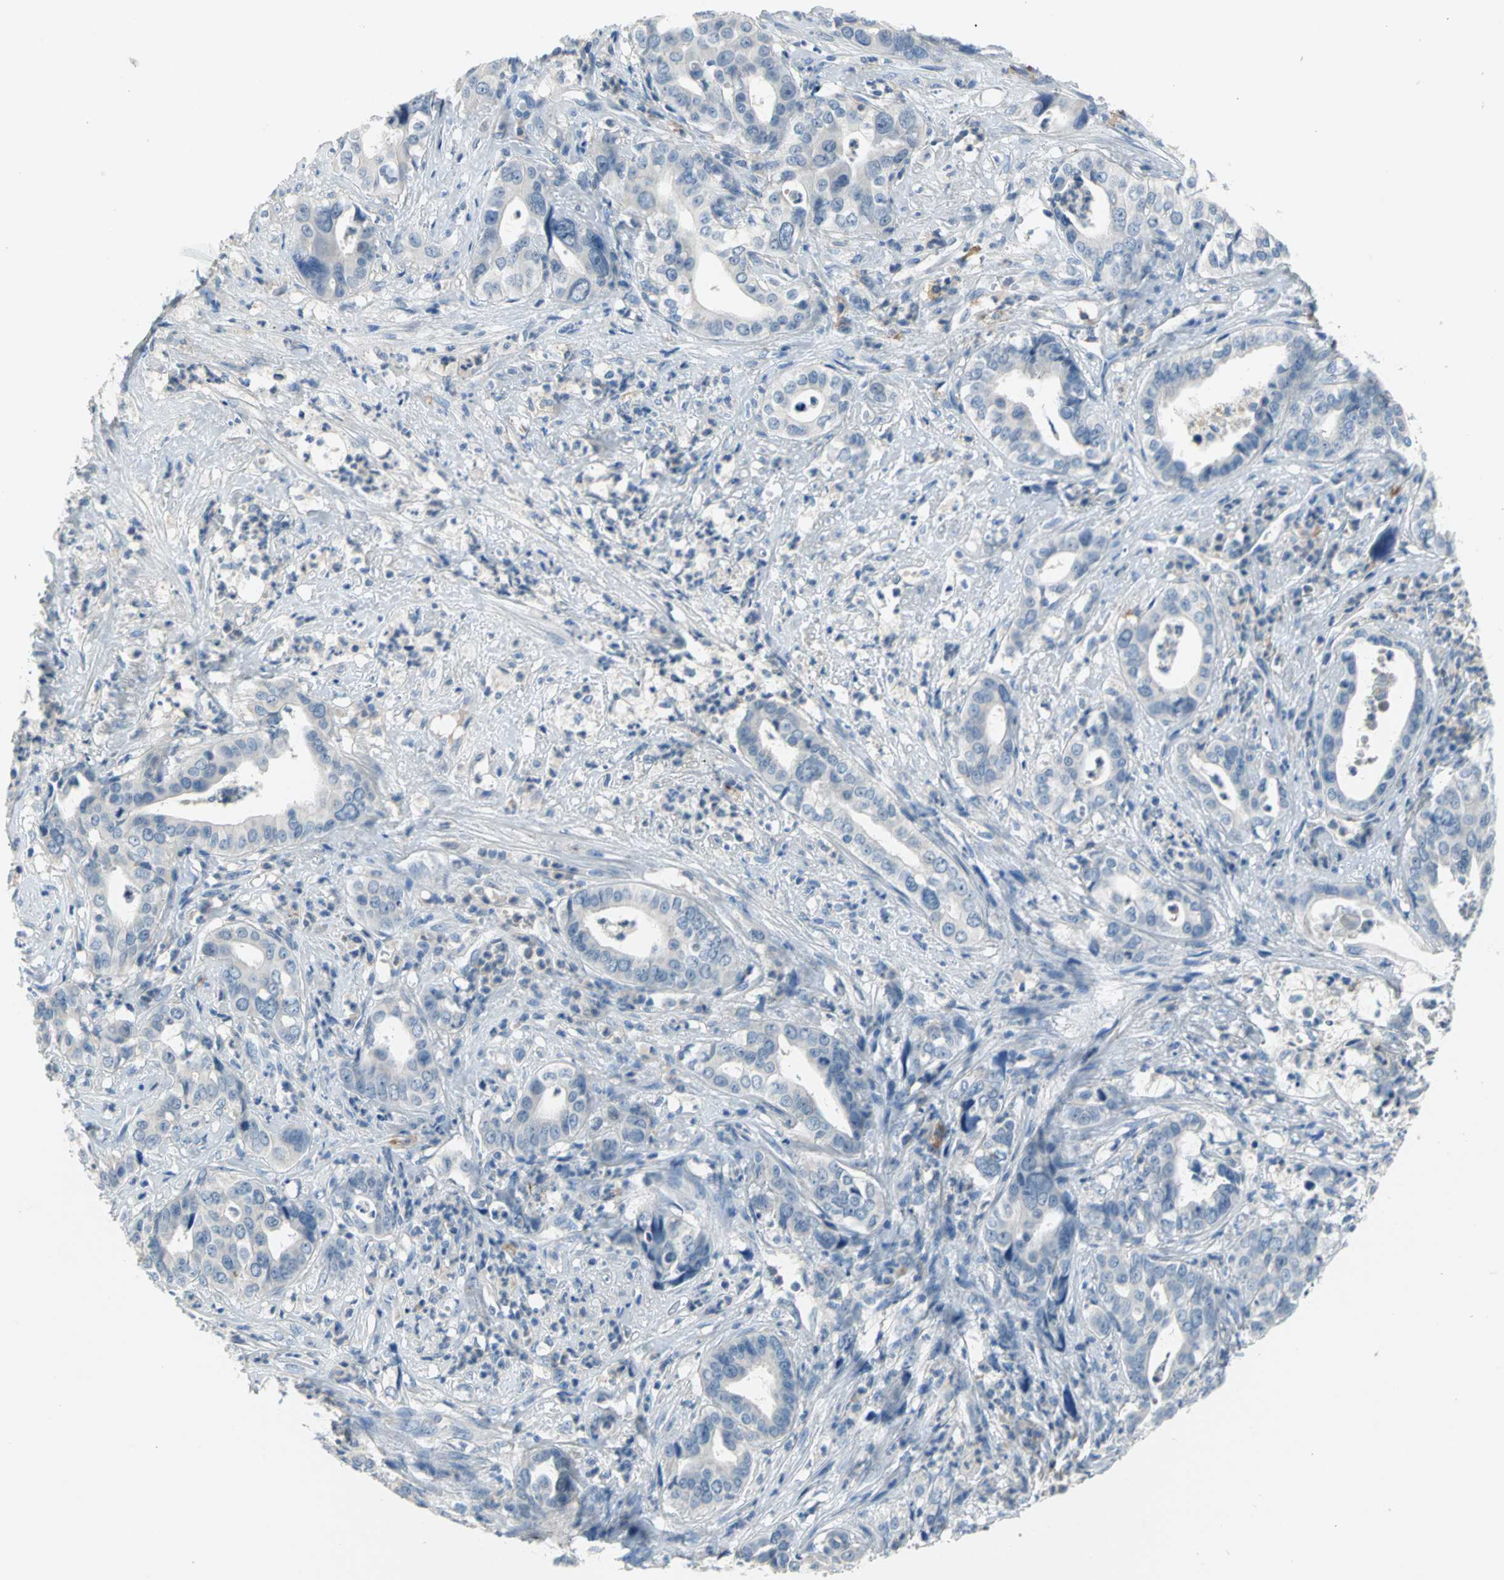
{"staining": {"intensity": "negative", "quantity": "none", "location": "none"}, "tissue": "liver cancer", "cell_type": "Tumor cells", "image_type": "cancer", "snomed": [{"axis": "morphology", "description": "Cholangiocarcinoma"}, {"axis": "topography", "description": "Liver"}], "caption": "DAB (3,3'-diaminobenzidine) immunohistochemical staining of liver cancer exhibits no significant positivity in tumor cells.", "gene": "ZIC1", "patient": {"sex": "female", "age": 61}}